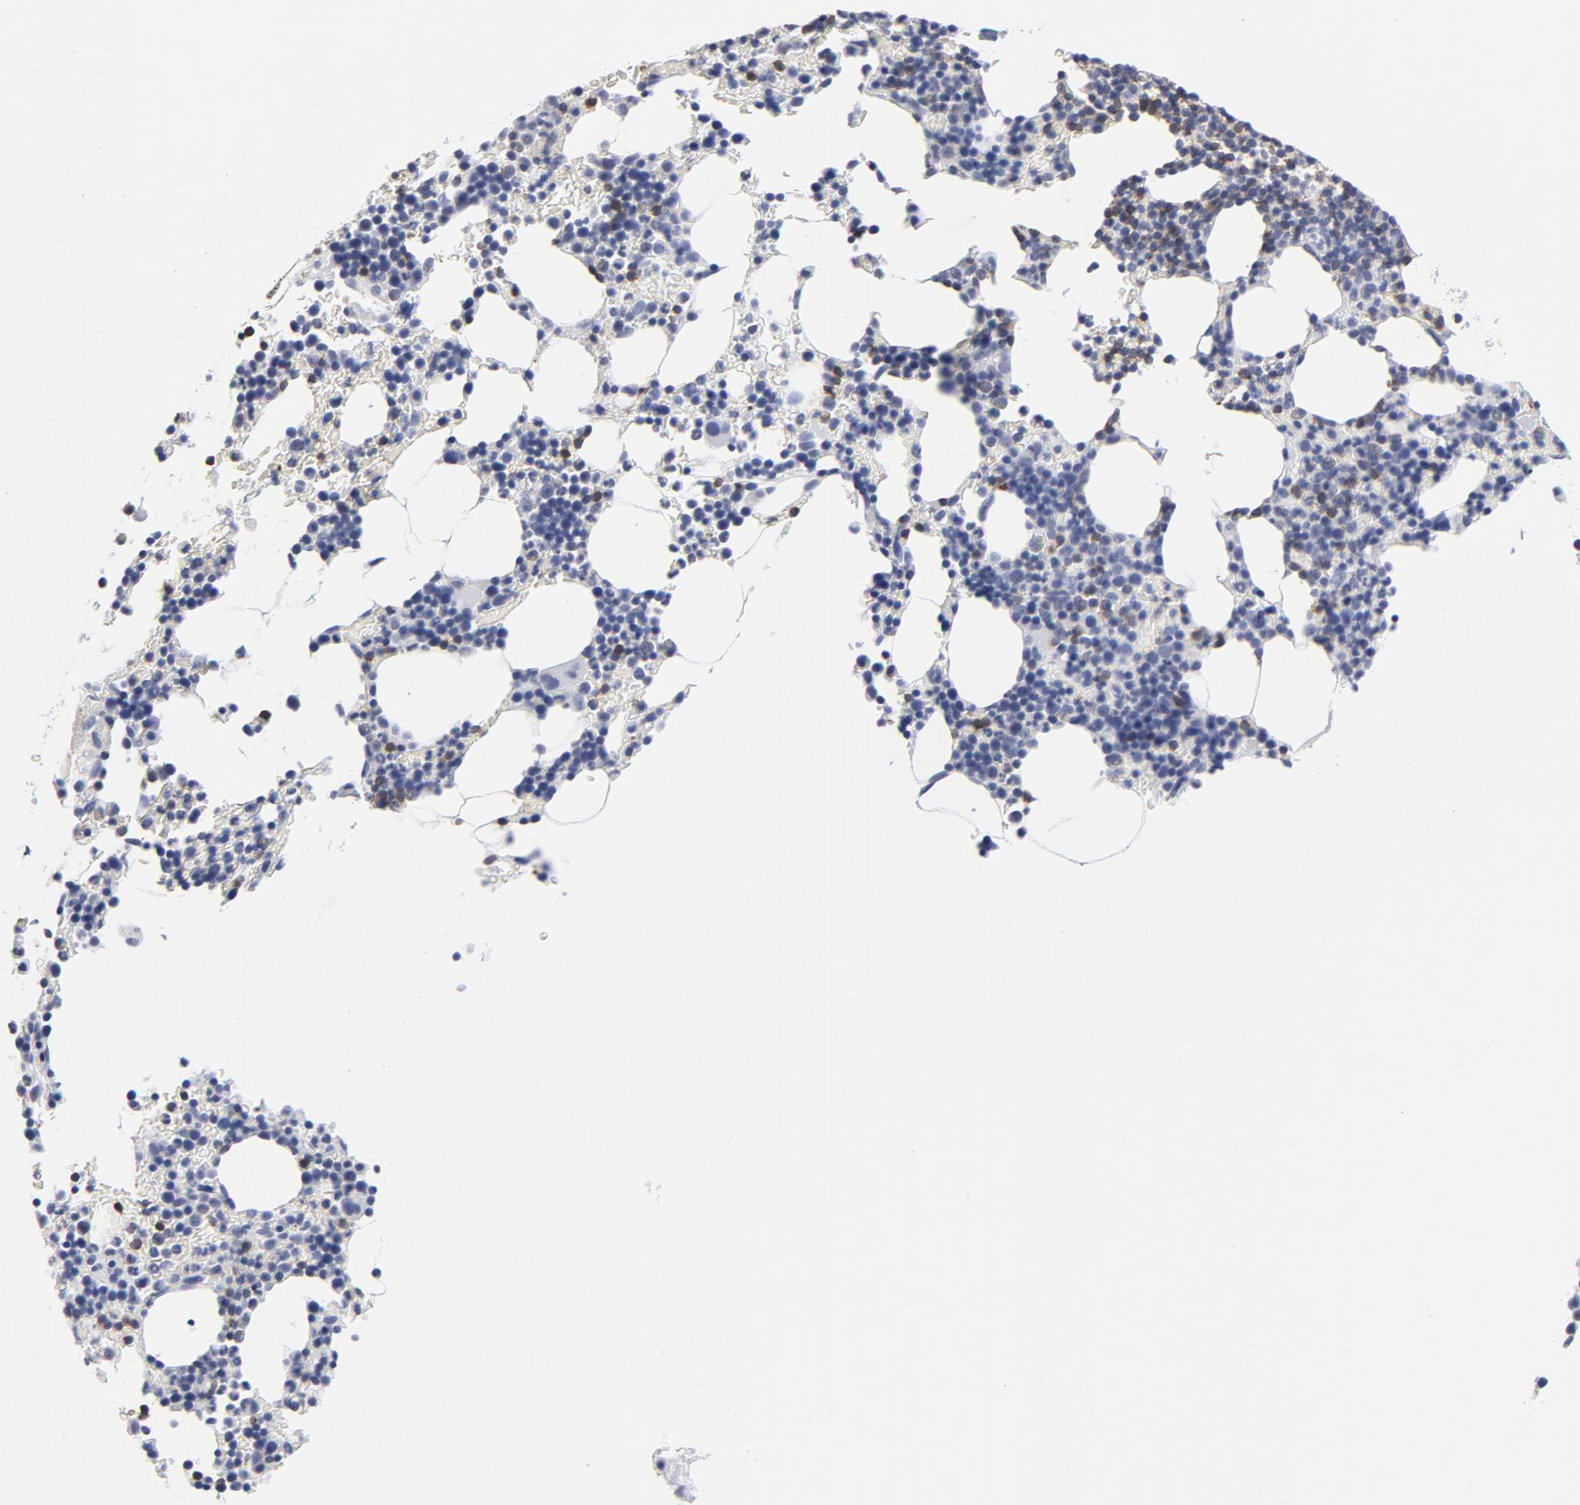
{"staining": {"intensity": "negative", "quantity": "none", "location": "none"}, "tissue": "bone marrow", "cell_type": "Hematopoietic cells", "image_type": "normal", "snomed": [{"axis": "morphology", "description": "Normal tissue, NOS"}, {"axis": "topography", "description": "Bone marrow"}], "caption": "Micrograph shows no significant protein expression in hematopoietic cells of normal bone marrow.", "gene": "CD2", "patient": {"sex": "female", "age": 78}}